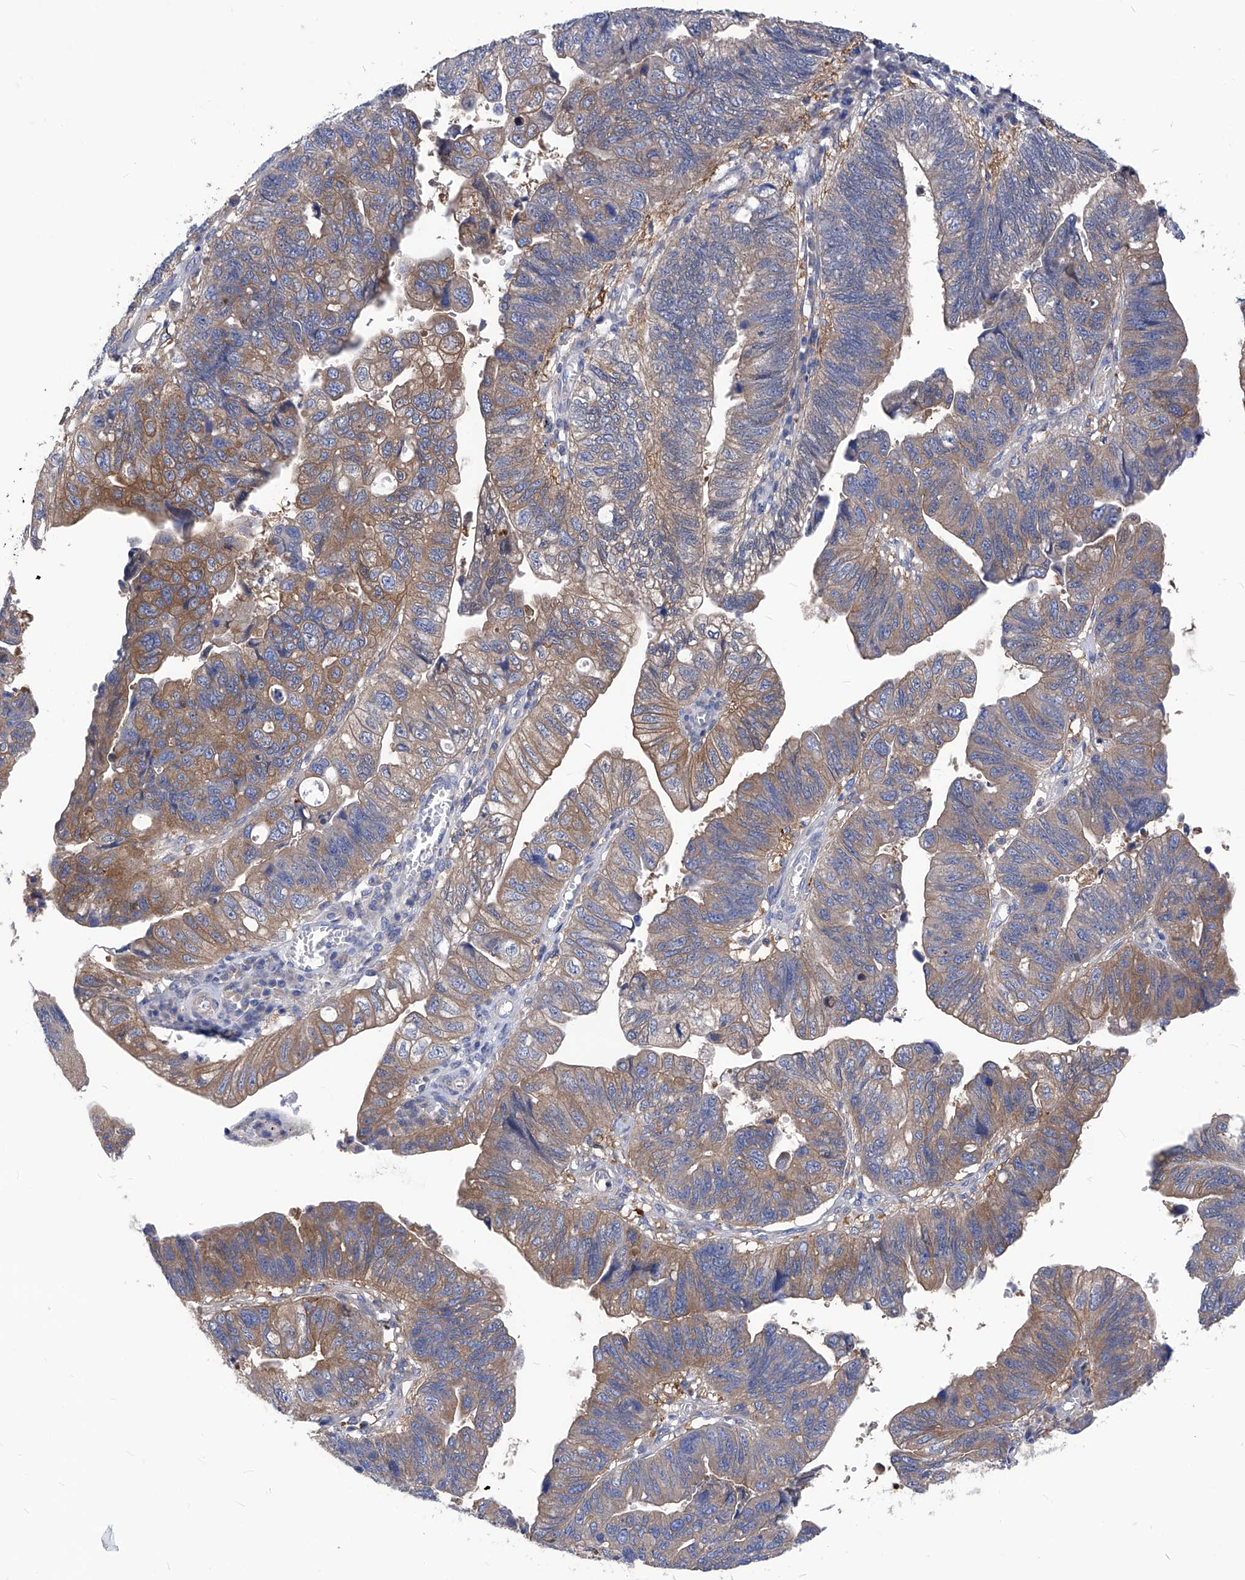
{"staining": {"intensity": "moderate", "quantity": "25%-75%", "location": "cytoplasmic/membranous"}, "tissue": "stomach cancer", "cell_type": "Tumor cells", "image_type": "cancer", "snomed": [{"axis": "morphology", "description": "Adenocarcinoma, NOS"}, {"axis": "topography", "description": "Stomach"}], "caption": "Human stomach cancer stained with a protein marker shows moderate staining in tumor cells.", "gene": "XPNPEP1", "patient": {"sex": "male", "age": 59}}